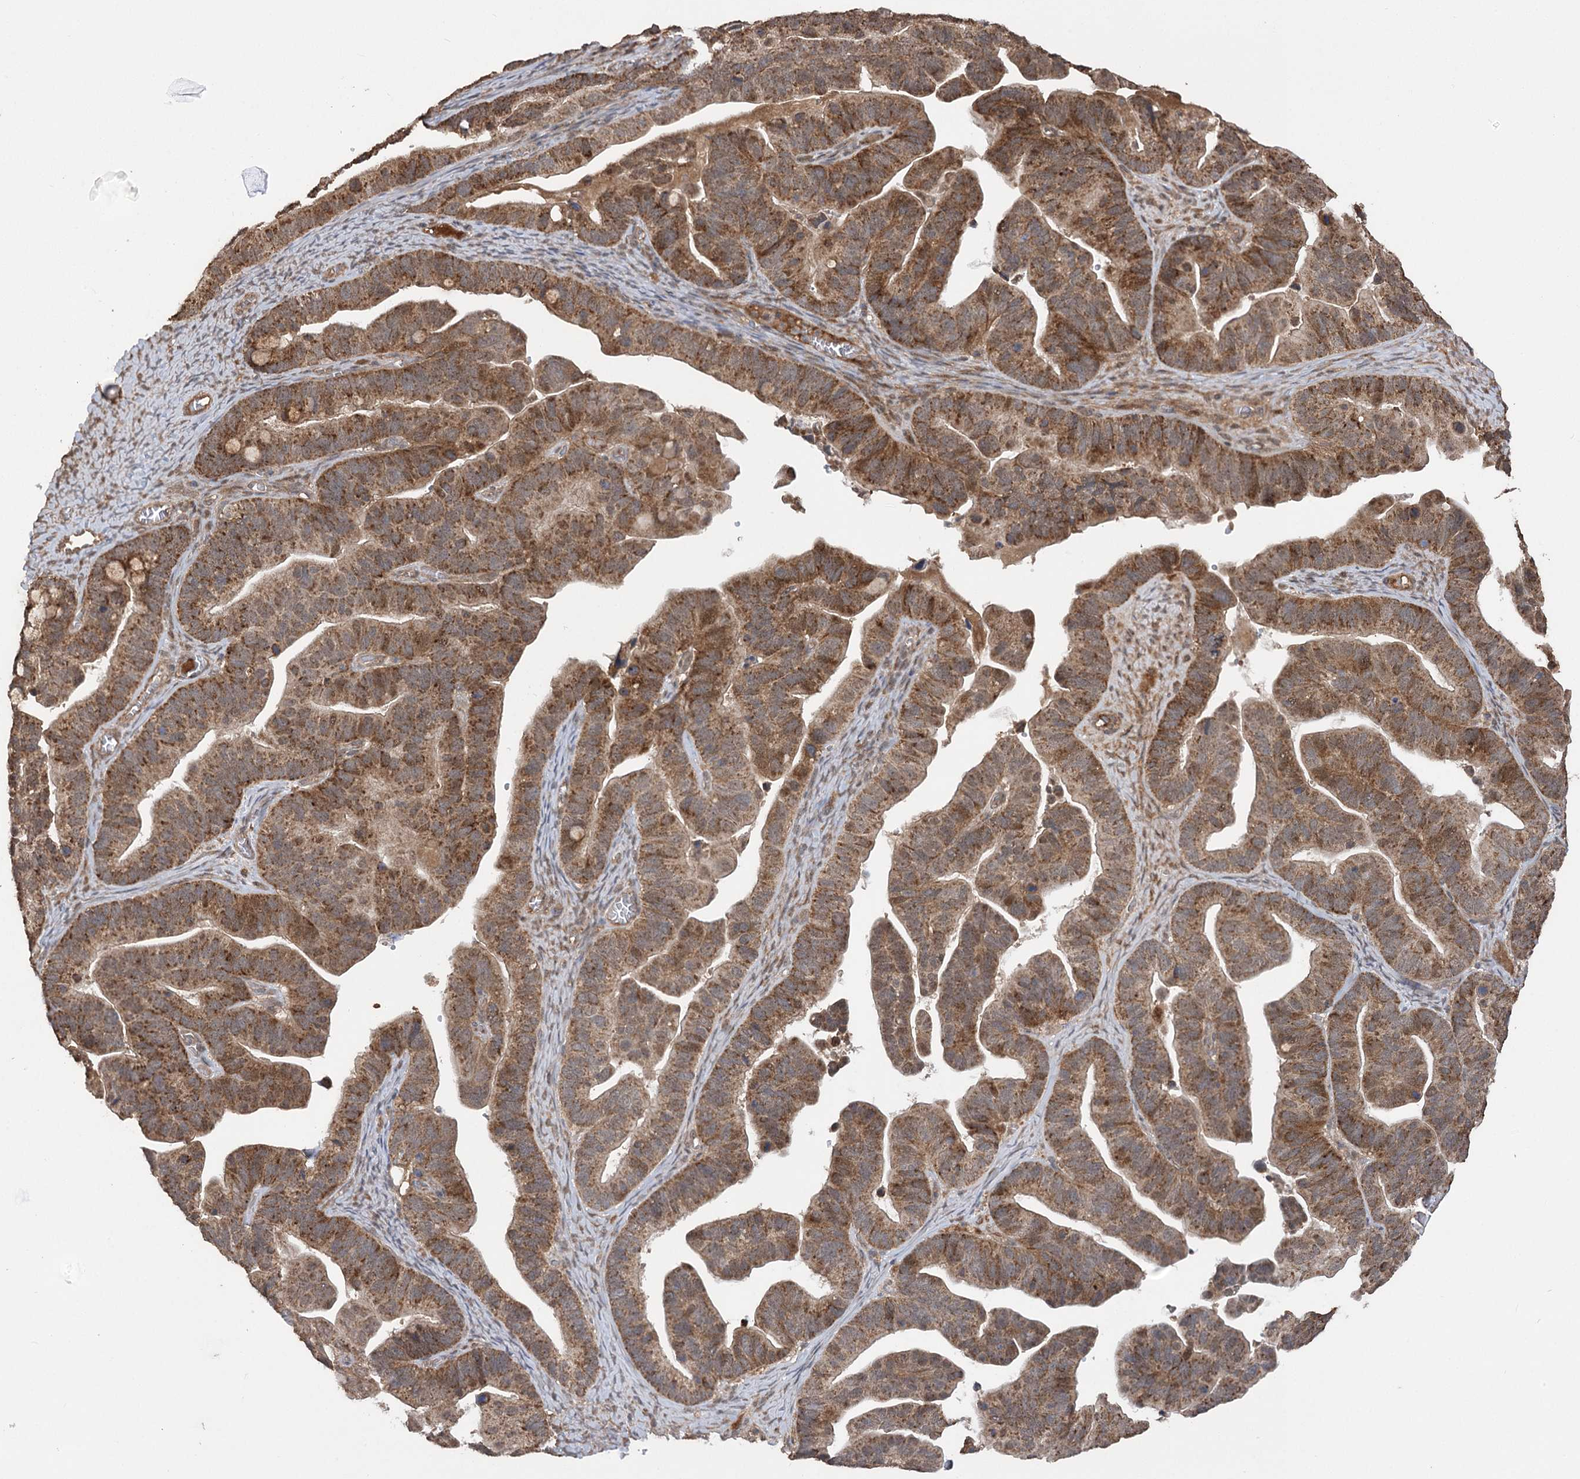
{"staining": {"intensity": "strong", "quantity": ">75%", "location": "cytoplasmic/membranous"}, "tissue": "ovarian cancer", "cell_type": "Tumor cells", "image_type": "cancer", "snomed": [{"axis": "morphology", "description": "Cystadenocarcinoma, serous, NOS"}, {"axis": "topography", "description": "Ovary"}], "caption": "Immunohistochemical staining of human ovarian cancer reveals strong cytoplasmic/membranous protein expression in about >75% of tumor cells. The staining was performed using DAB (3,3'-diaminobenzidine) to visualize the protein expression in brown, while the nuclei were stained in blue with hematoxylin (Magnification: 20x).", "gene": "TENM2", "patient": {"sex": "female", "age": 56}}